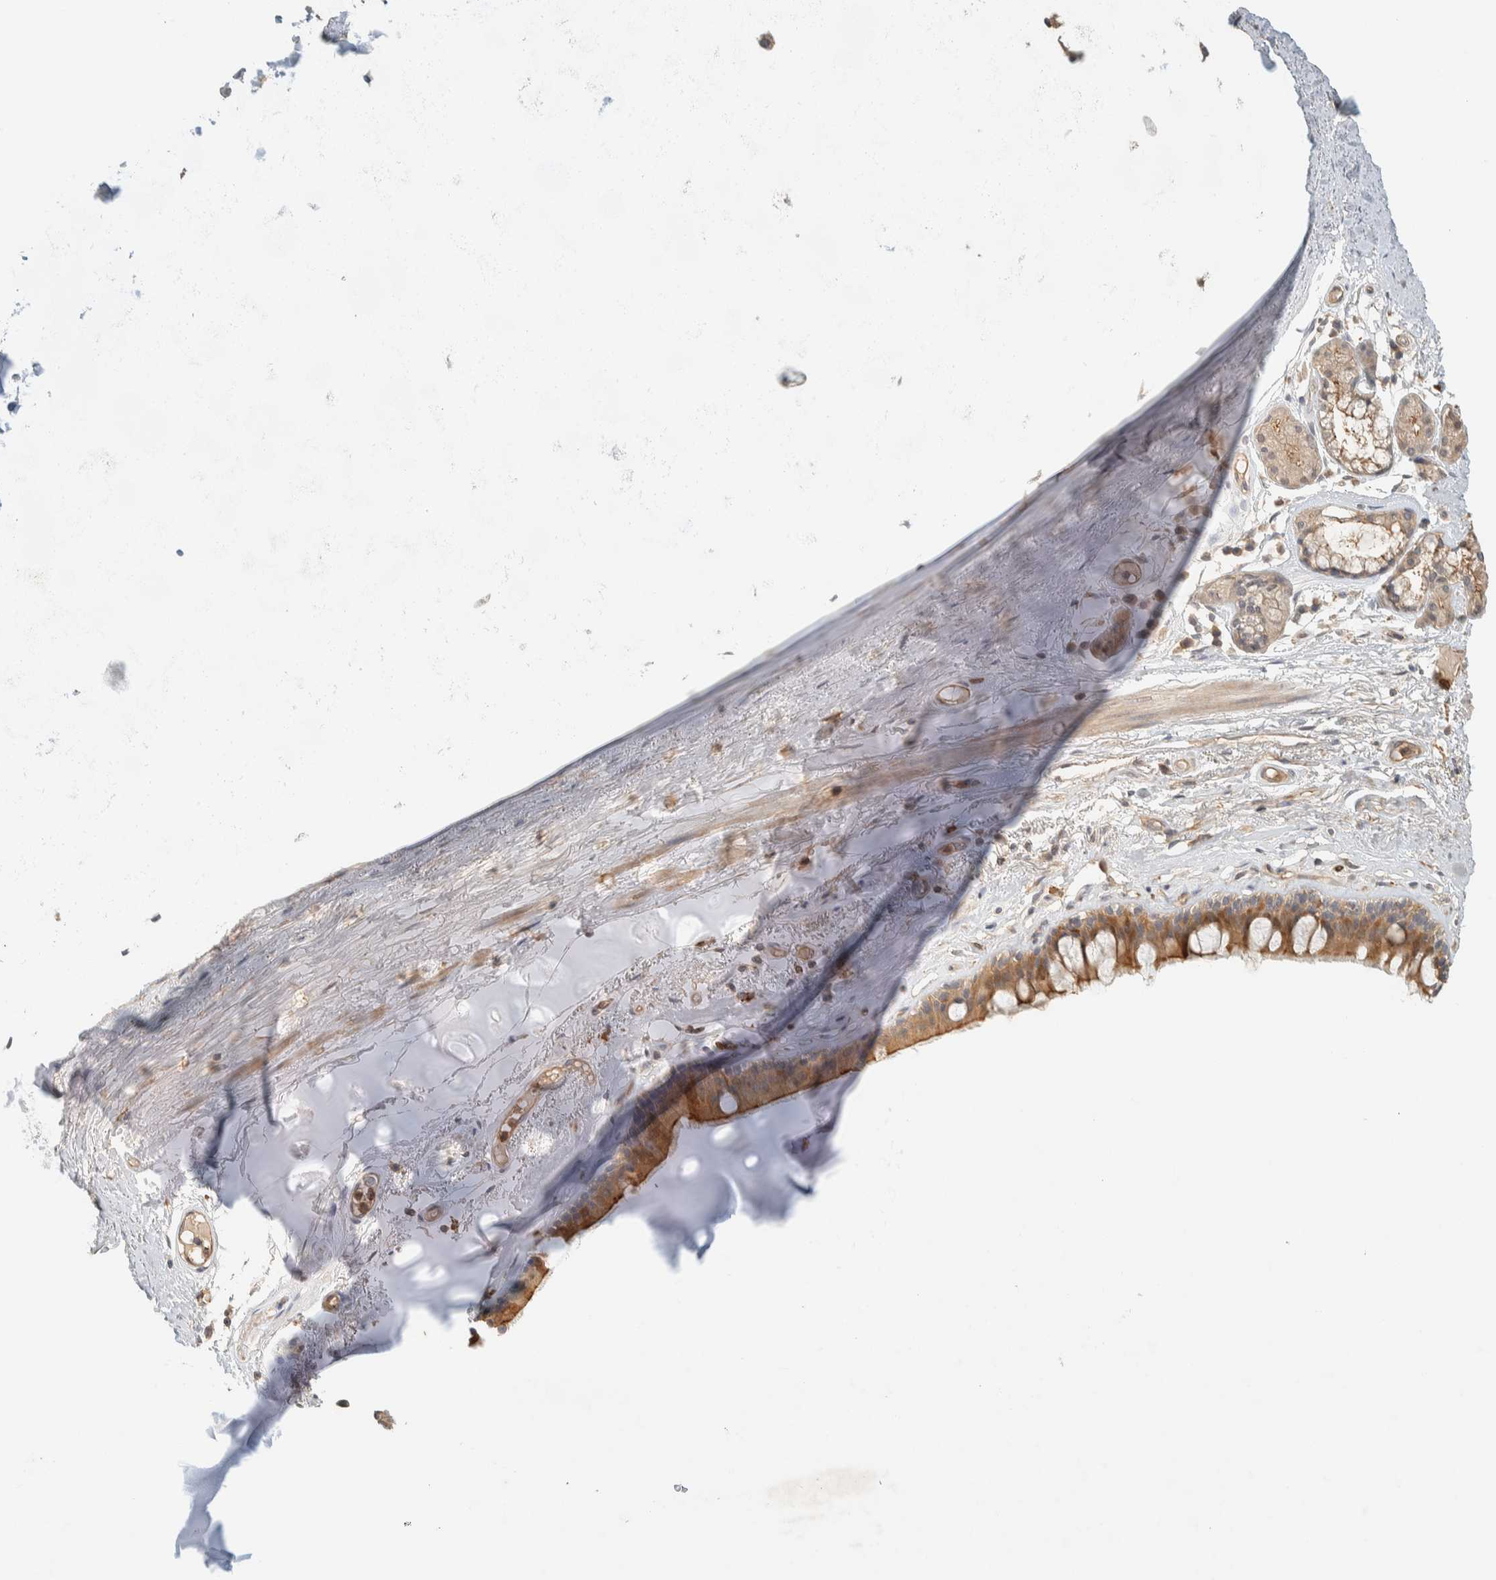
{"staining": {"intensity": "moderate", "quantity": ">75%", "location": "cytoplasmic/membranous"}, "tissue": "bronchus", "cell_type": "Respiratory epithelial cells", "image_type": "normal", "snomed": [{"axis": "morphology", "description": "Normal tissue, NOS"}, {"axis": "topography", "description": "Cartilage tissue"}], "caption": "High-magnification brightfield microscopy of benign bronchus stained with DAB (3,3'-diaminobenzidine) (brown) and counterstained with hematoxylin (blue). respiratory epithelial cells exhibit moderate cytoplasmic/membranous positivity is appreciated in about>75% of cells. (DAB (3,3'-diaminobenzidine) IHC, brown staining for protein, blue staining for nuclei).", "gene": "RAB11FIP1", "patient": {"sex": "female", "age": 63}}